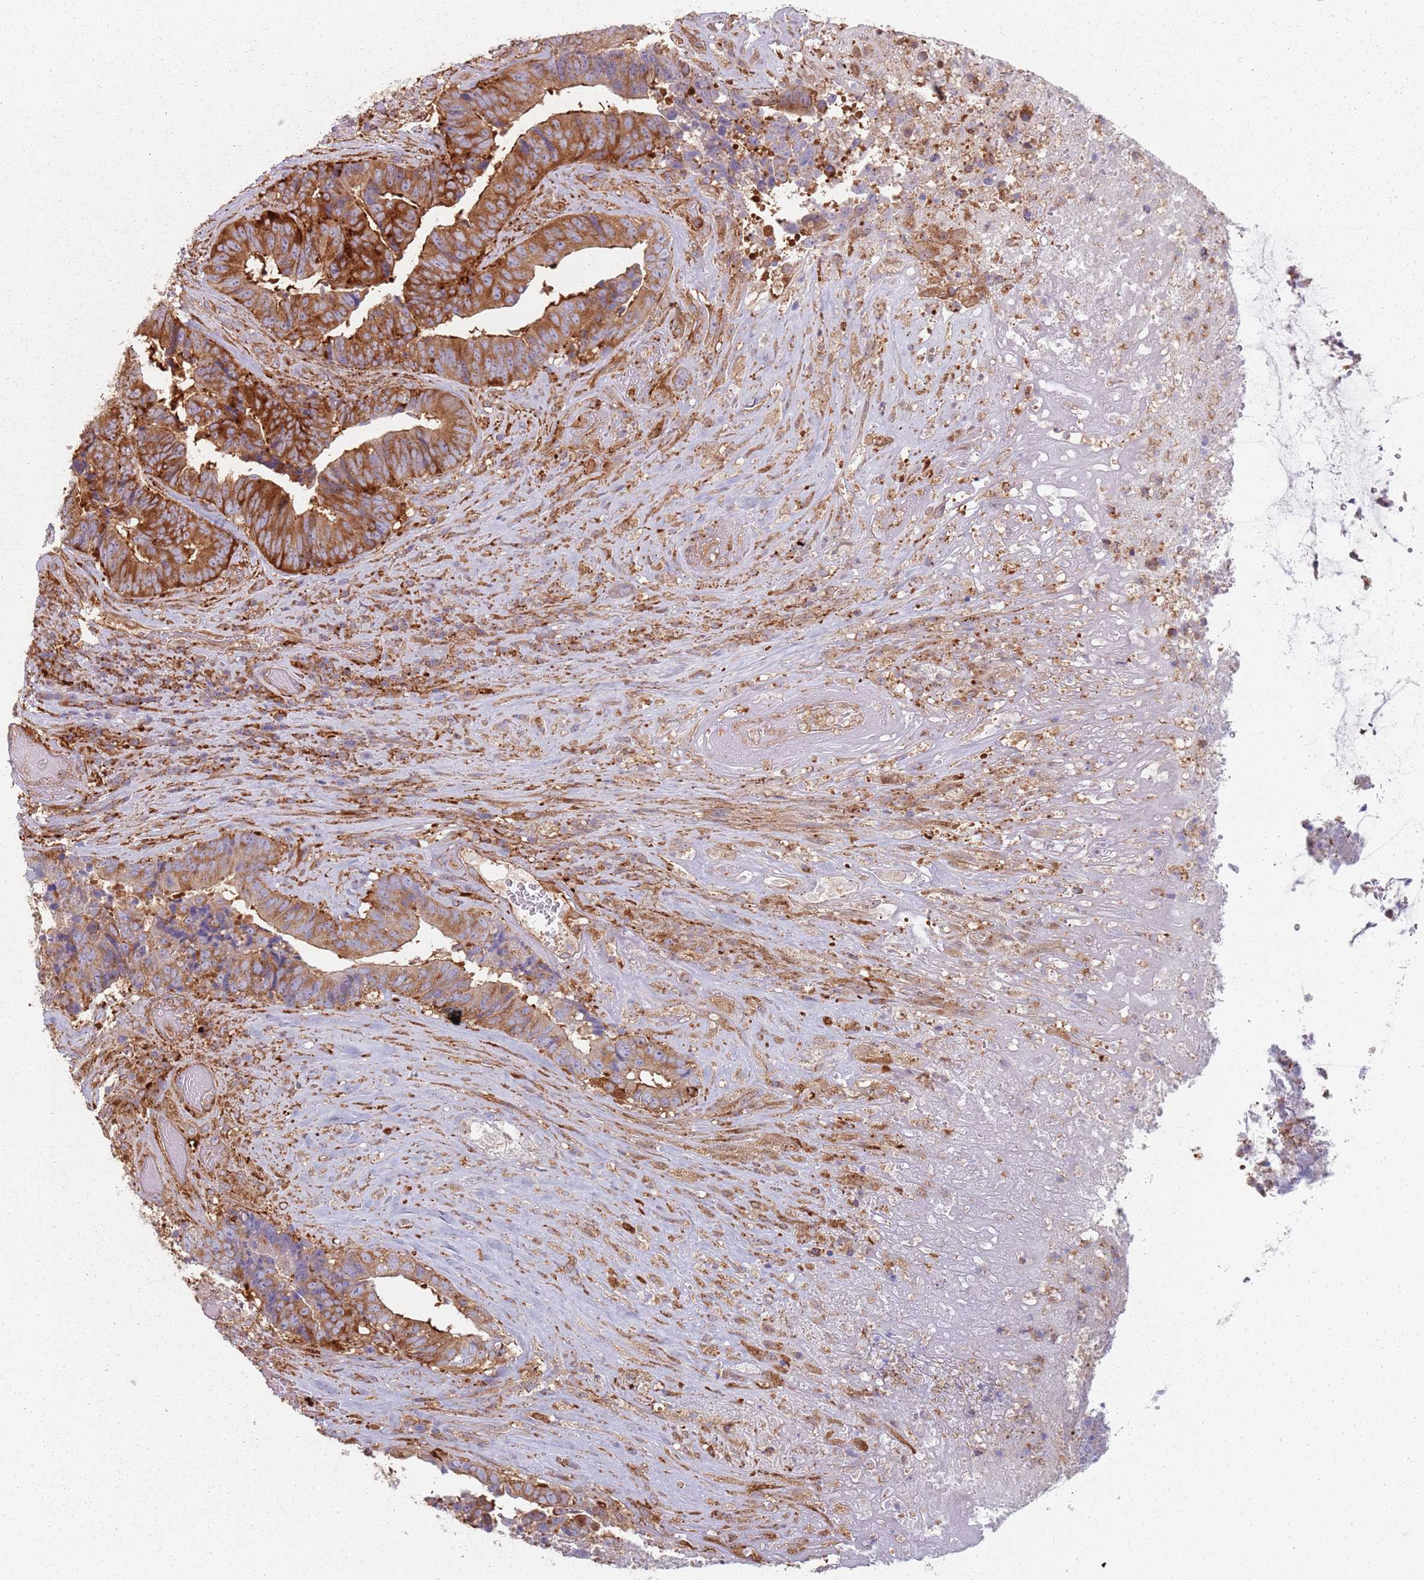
{"staining": {"intensity": "strong", "quantity": ">75%", "location": "cytoplasmic/membranous"}, "tissue": "colorectal cancer", "cell_type": "Tumor cells", "image_type": "cancer", "snomed": [{"axis": "morphology", "description": "Adenocarcinoma, NOS"}, {"axis": "topography", "description": "Rectum"}], "caption": "Adenocarcinoma (colorectal) stained for a protein shows strong cytoplasmic/membranous positivity in tumor cells. (IHC, brightfield microscopy, high magnification).", "gene": "TPD52L2", "patient": {"sex": "male", "age": 72}}